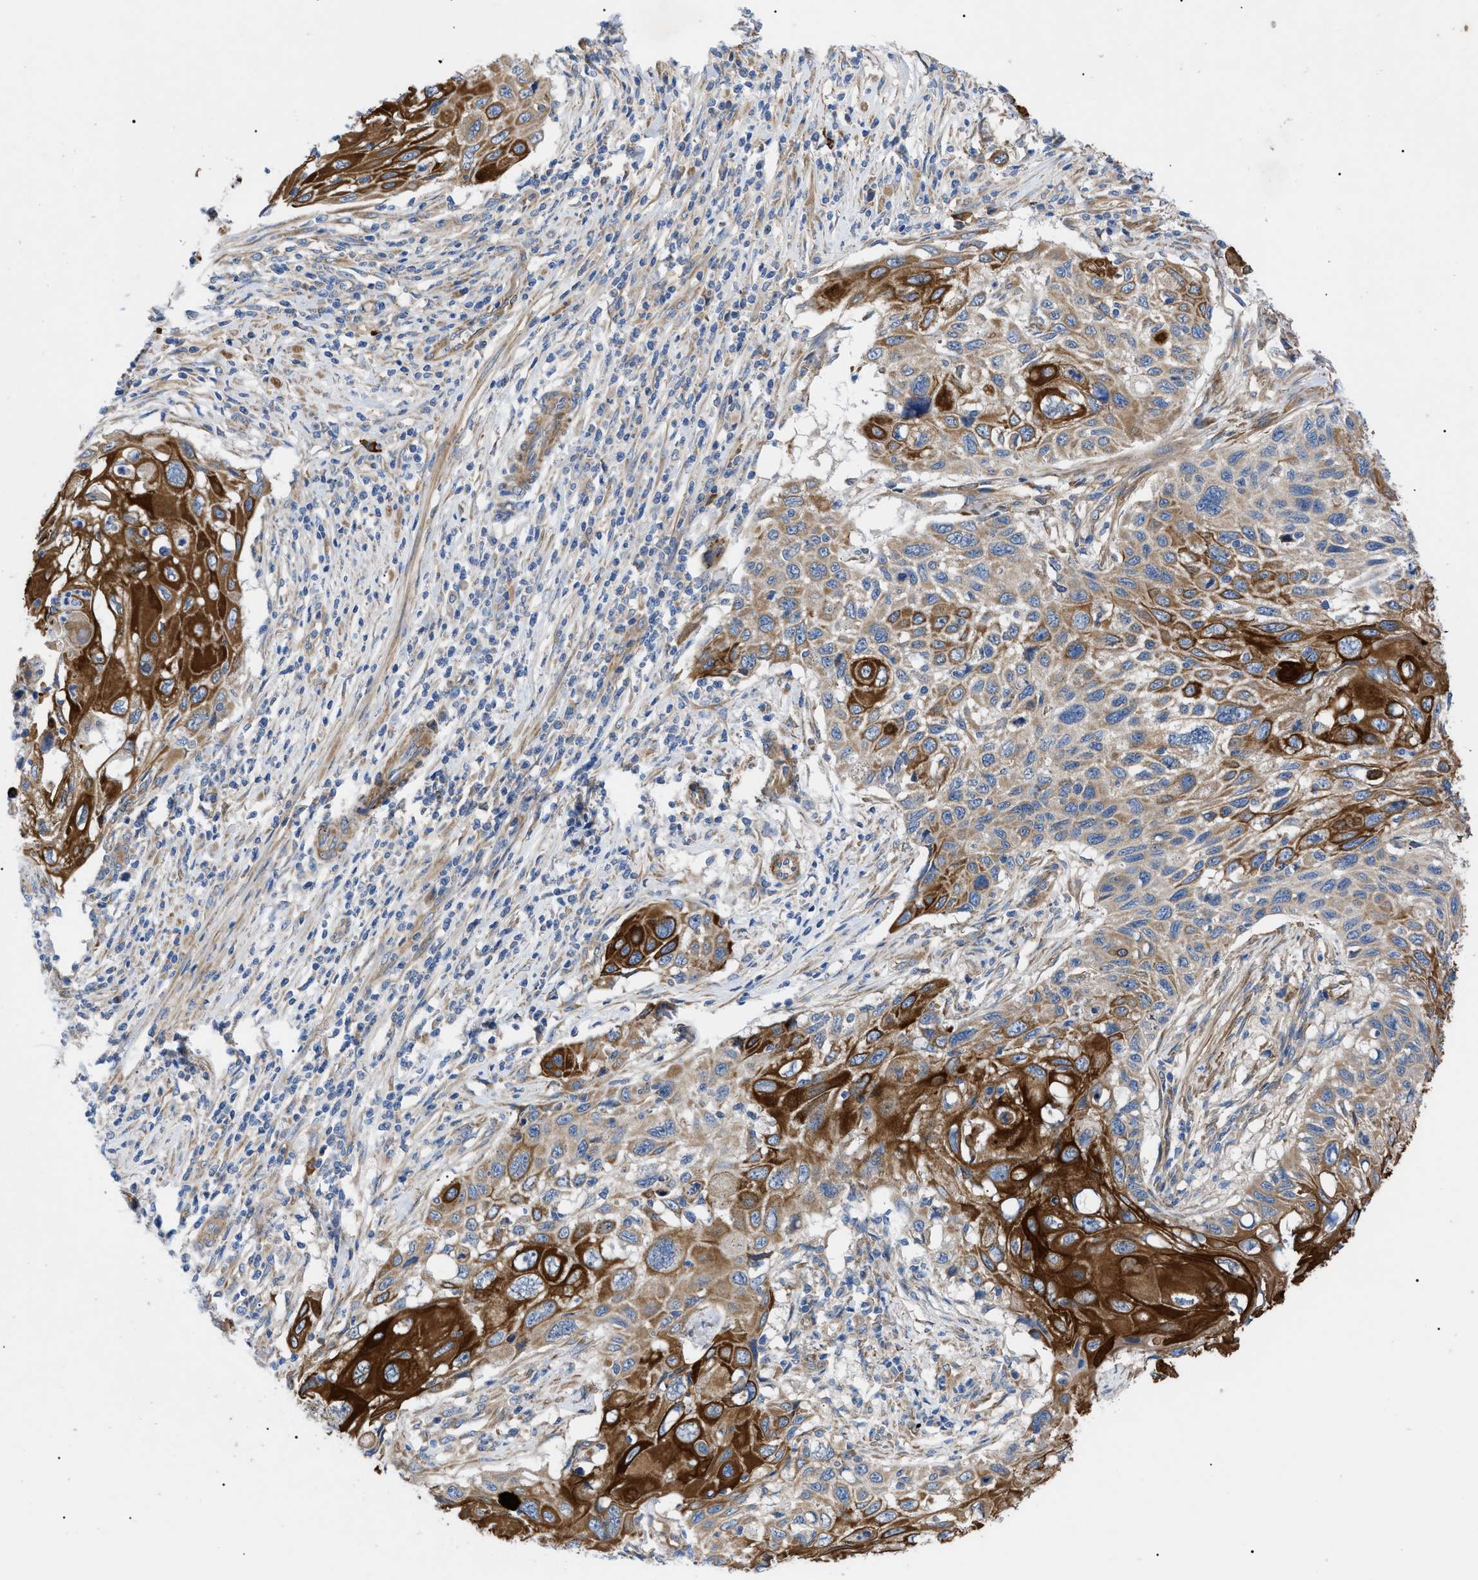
{"staining": {"intensity": "strong", "quantity": ">75%", "location": "cytoplasmic/membranous"}, "tissue": "cervical cancer", "cell_type": "Tumor cells", "image_type": "cancer", "snomed": [{"axis": "morphology", "description": "Squamous cell carcinoma, NOS"}, {"axis": "topography", "description": "Cervix"}], "caption": "Cervical squamous cell carcinoma stained for a protein (brown) exhibits strong cytoplasmic/membranous positive expression in about >75% of tumor cells.", "gene": "HSPB8", "patient": {"sex": "female", "age": 70}}